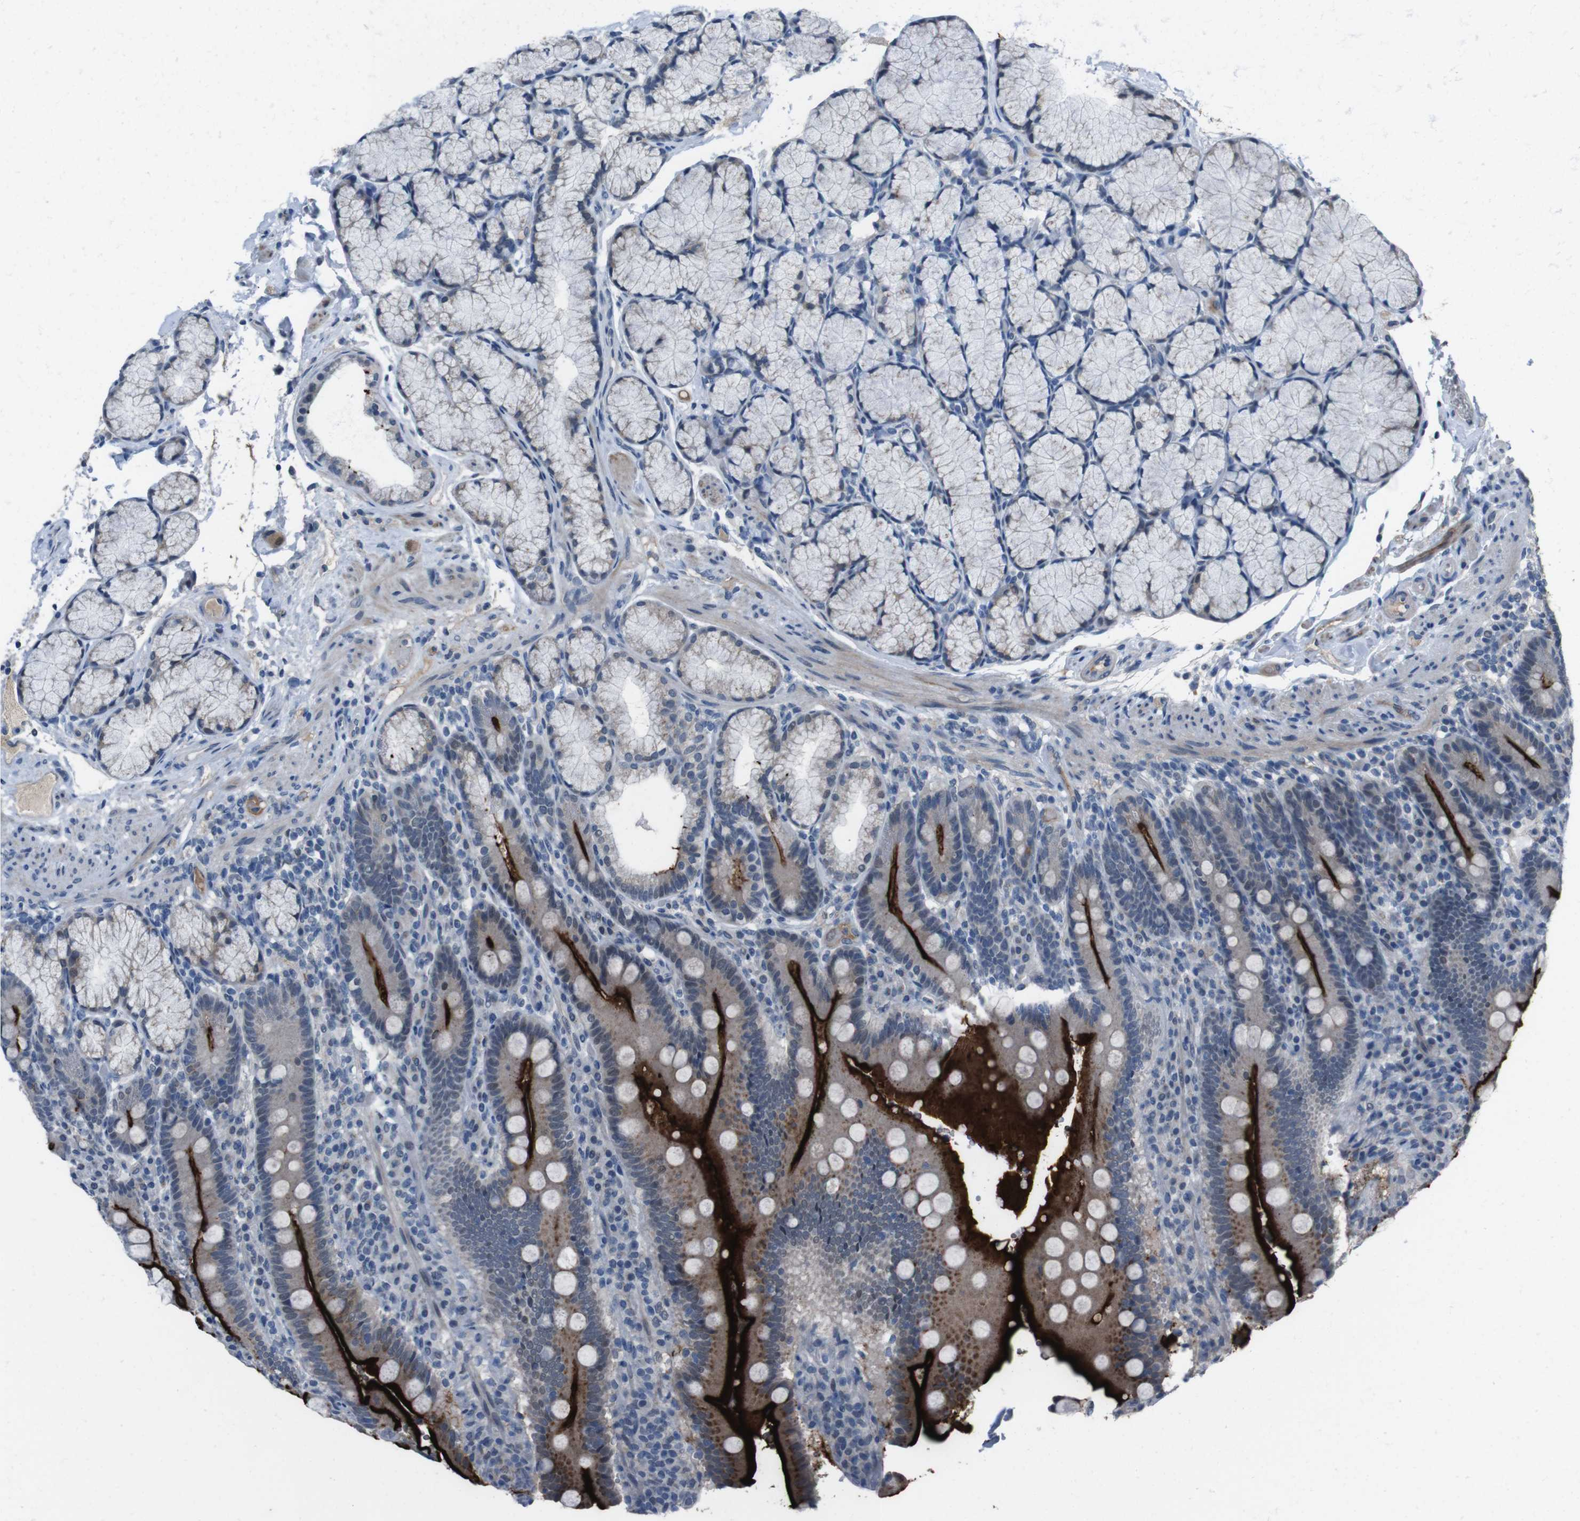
{"staining": {"intensity": "strong", "quantity": ">75%", "location": "cytoplasmic/membranous"}, "tissue": "duodenum", "cell_type": "Glandular cells", "image_type": "normal", "snomed": [{"axis": "morphology", "description": "Normal tissue, NOS"}, {"axis": "topography", "description": "Small intestine, NOS"}], "caption": "The immunohistochemical stain shows strong cytoplasmic/membranous positivity in glandular cells of normal duodenum. Nuclei are stained in blue.", "gene": "CDHR2", "patient": {"sex": "female", "age": 71}}